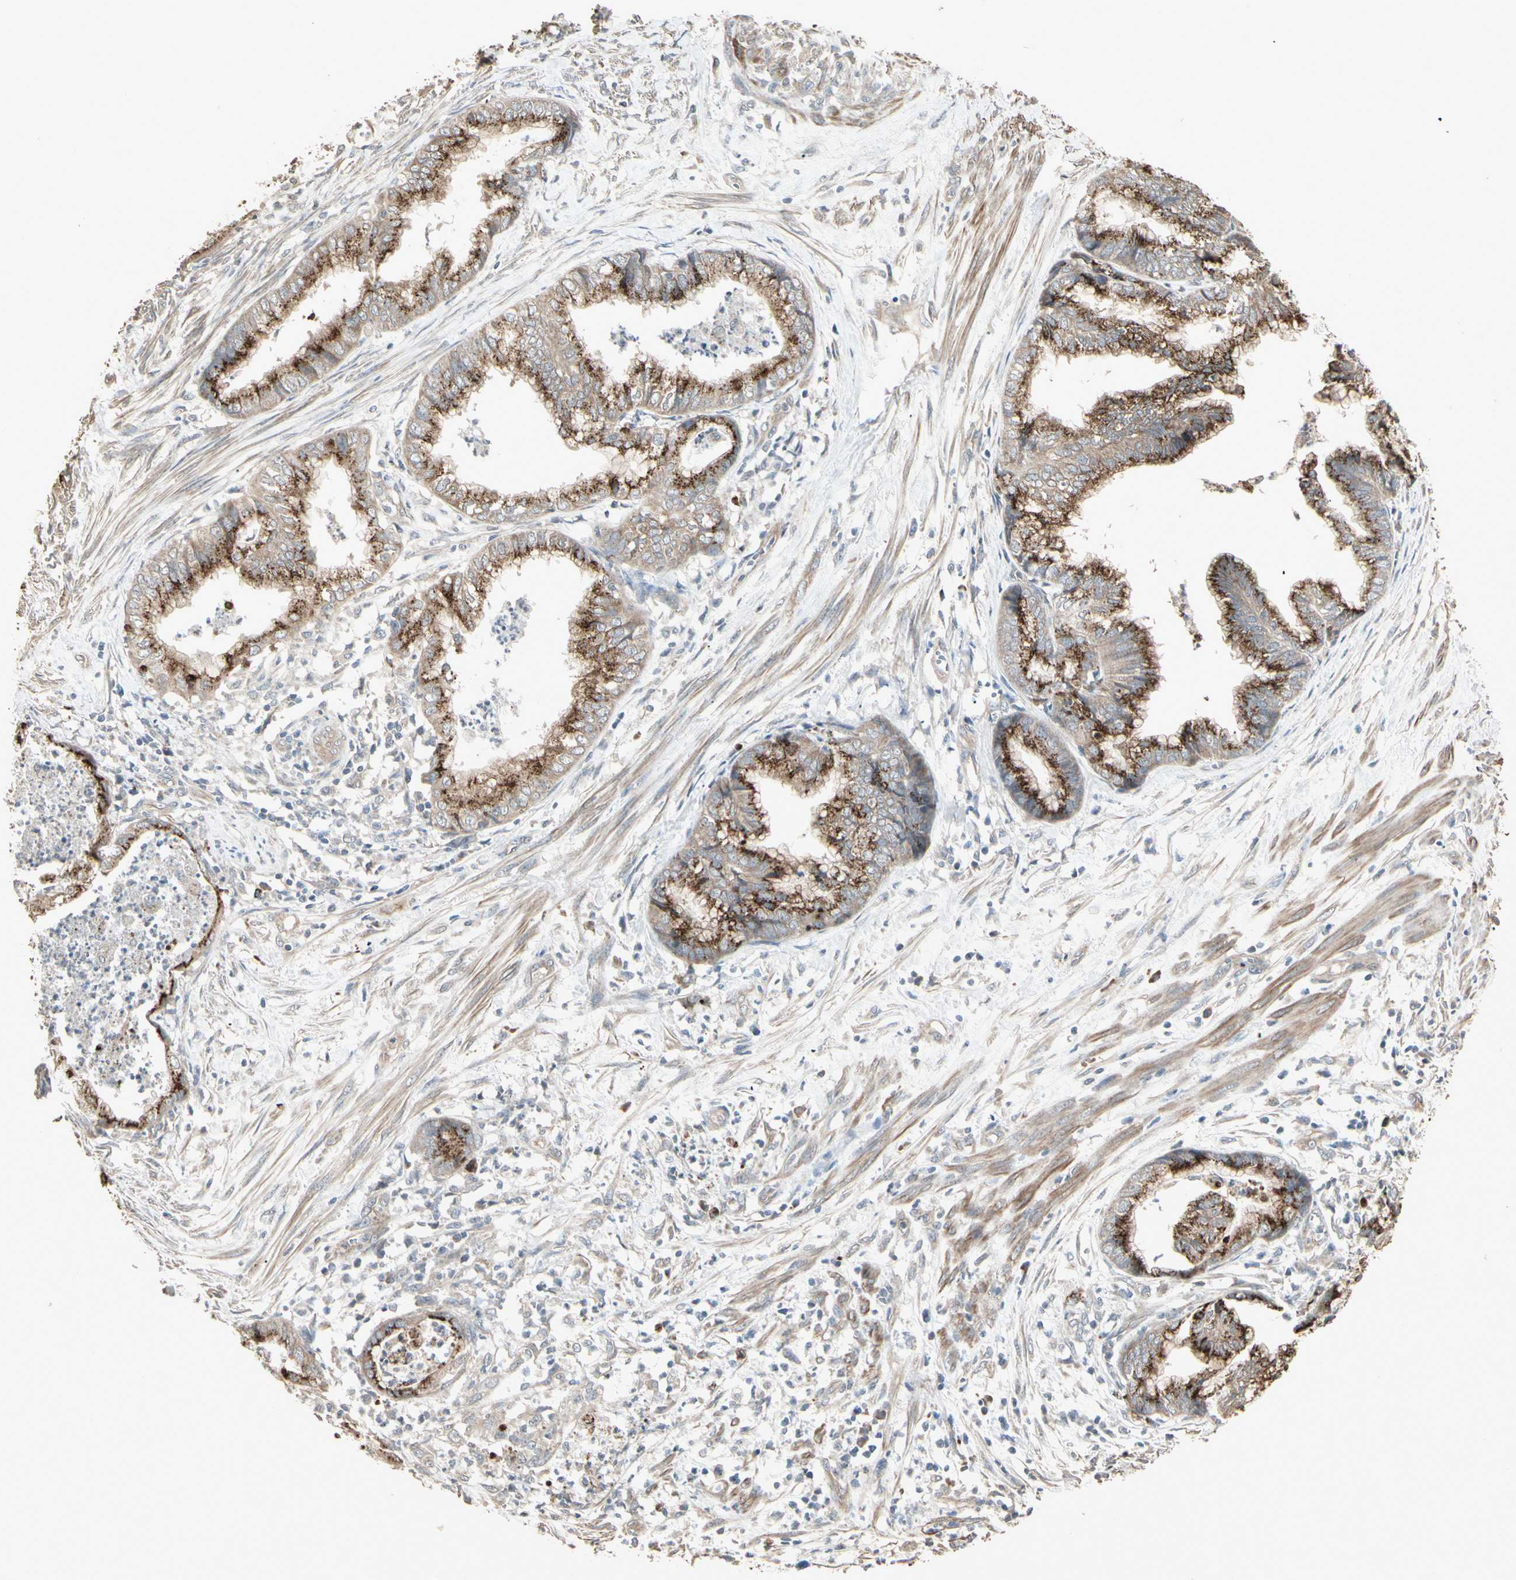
{"staining": {"intensity": "strong", "quantity": ">75%", "location": "cytoplasmic/membranous"}, "tissue": "endometrial cancer", "cell_type": "Tumor cells", "image_type": "cancer", "snomed": [{"axis": "morphology", "description": "Necrosis, NOS"}, {"axis": "morphology", "description": "Adenocarcinoma, NOS"}, {"axis": "topography", "description": "Endometrium"}], "caption": "This is an image of IHC staining of endometrial cancer (adenocarcinoma), which shows strong staining in the cytoplasmic/membranous of tumor cells.", "gene": "GALNT3", "patient": {"sex": "female", "age": 79}}